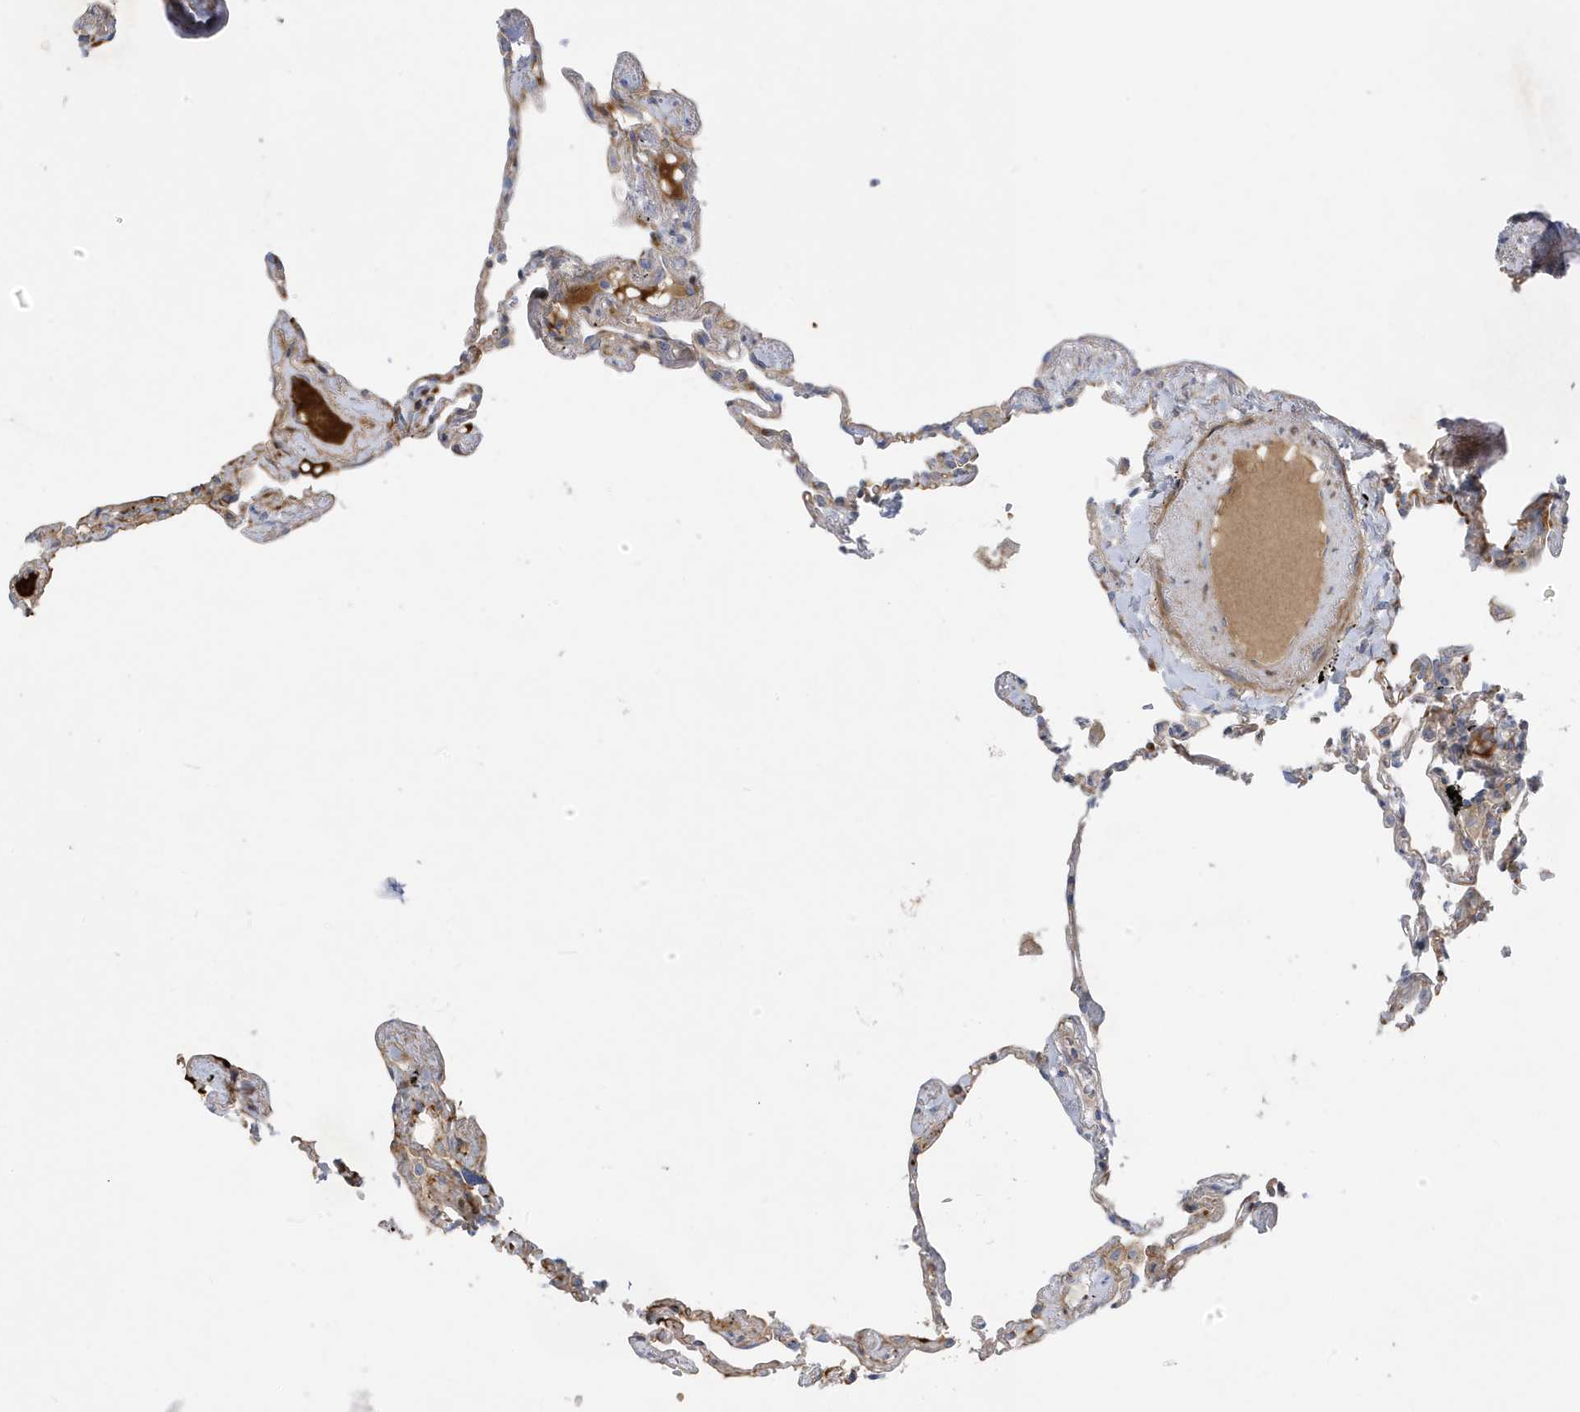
{"staining": {"intensity": "moderate", "quantity": "<25%", "location": "cytoplasmic/membranous"}, "tissue": "lung", "cell_type": "Alveolar cells", "image_type": "normal", "snomed": [{"axis": "morphology", "description": "Normal tissue, NOS"}, {"axis": "topography", "description": "Lung"}], "caption": "Protein analysis of normal lung displays moderate cytoplasmic/membranous expression in approximately <25% of alveolar cells.", "gene": "ATP13A5", "patient": {"sex": "female", "age": 67}}